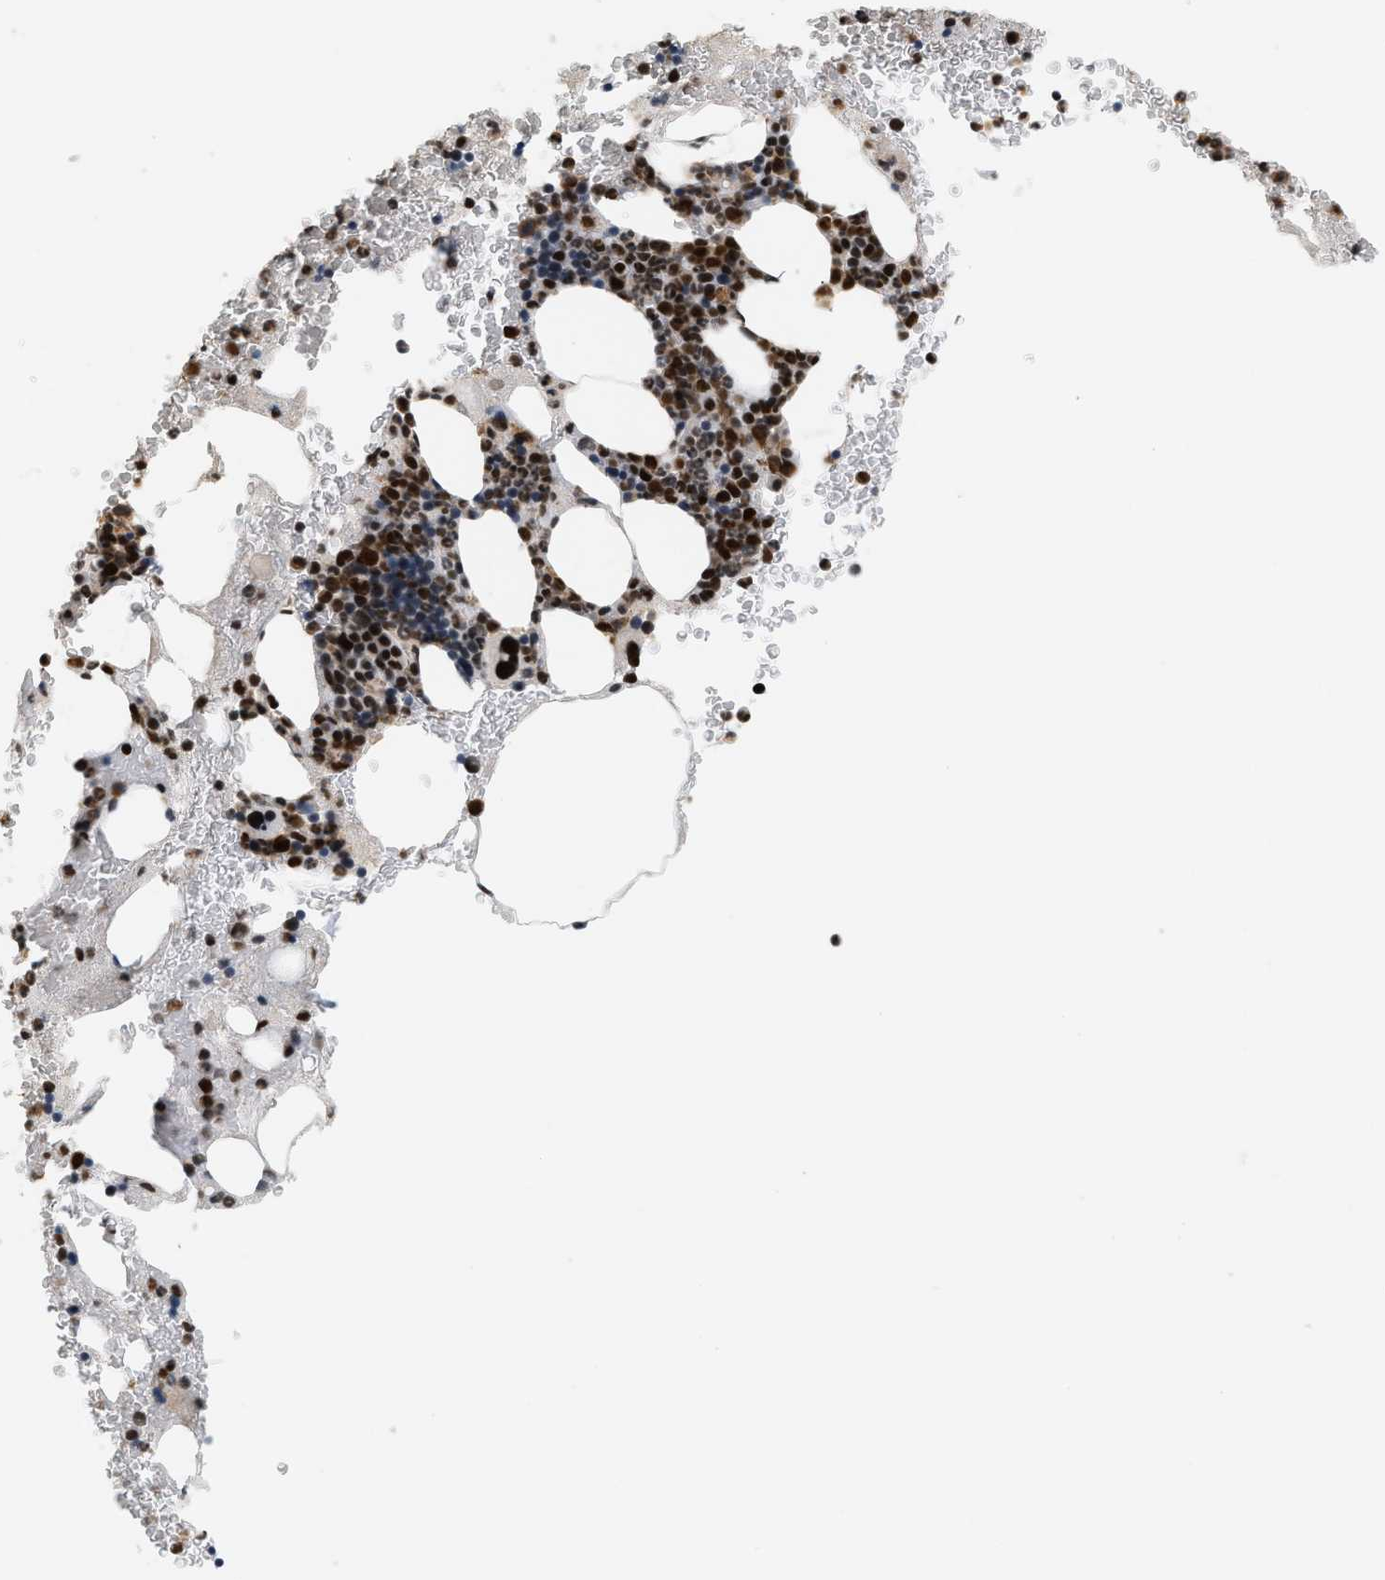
{"staining": {"intensity": "strong", "quantity": ">75%", "location": "nuclear"}, "tissue": "bone marrow", "cell_type": "Hematopoietic cells", "image_type": "normal", "snomed": [{"axis": "morphology", "description": "Normal tissue, NOS"}, {"axis": "morphology", "description": "Inflammation, NOS"}, {"axis": "topography", "description": "Bone marrow"}], "caption": "Immunohistochemistry (IHC) of unremarkable human bone marrow exhibits high levels of strong nuclear positivity in approximately >75% of hematopoietic cells.", "gene": "SMARCB1", "patient": {"sex": "male", "age": 63}}